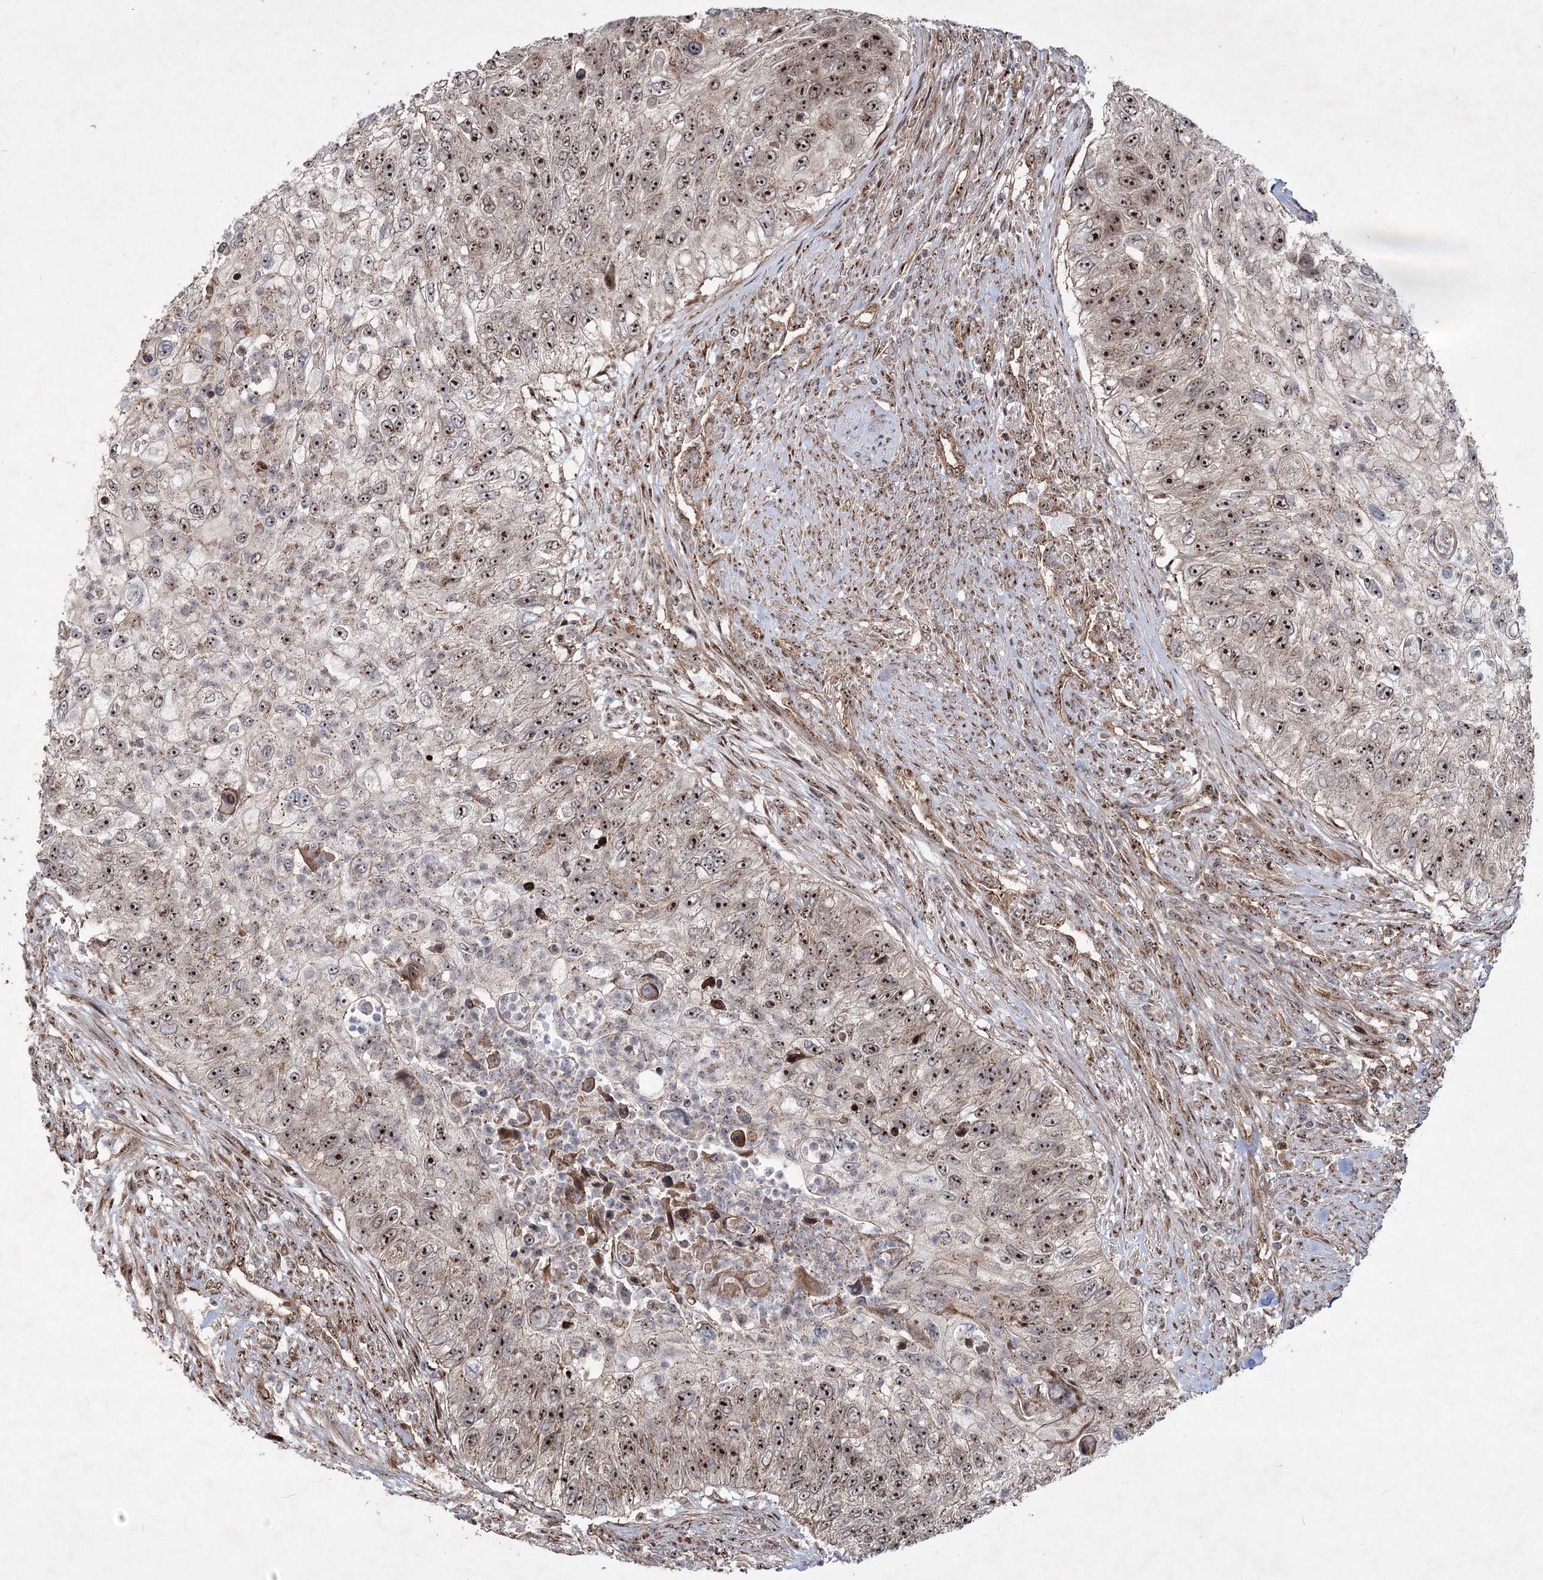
{"staining": {"intensity": "moderate", "quantity": ">75%", "location": "nuclear"}, "tissue": "urothelial cancer", "cell_type": "Tumor cells", "image_type": "cancer", "snomed": [{"axis": "morphology", "description": "Urothelial carcinoma, High grade"}, {"axis": "topography", "description": "Urinary bladder"}], "caption": "The micrograph shows immunohistochemical staining of urothelial carcinoma (high-grade). There is moderate nuclear expression is seen in about >75% of tumor cells.", "gene": "SERINC5", "patient": {"sex": "female", "age": 60}}